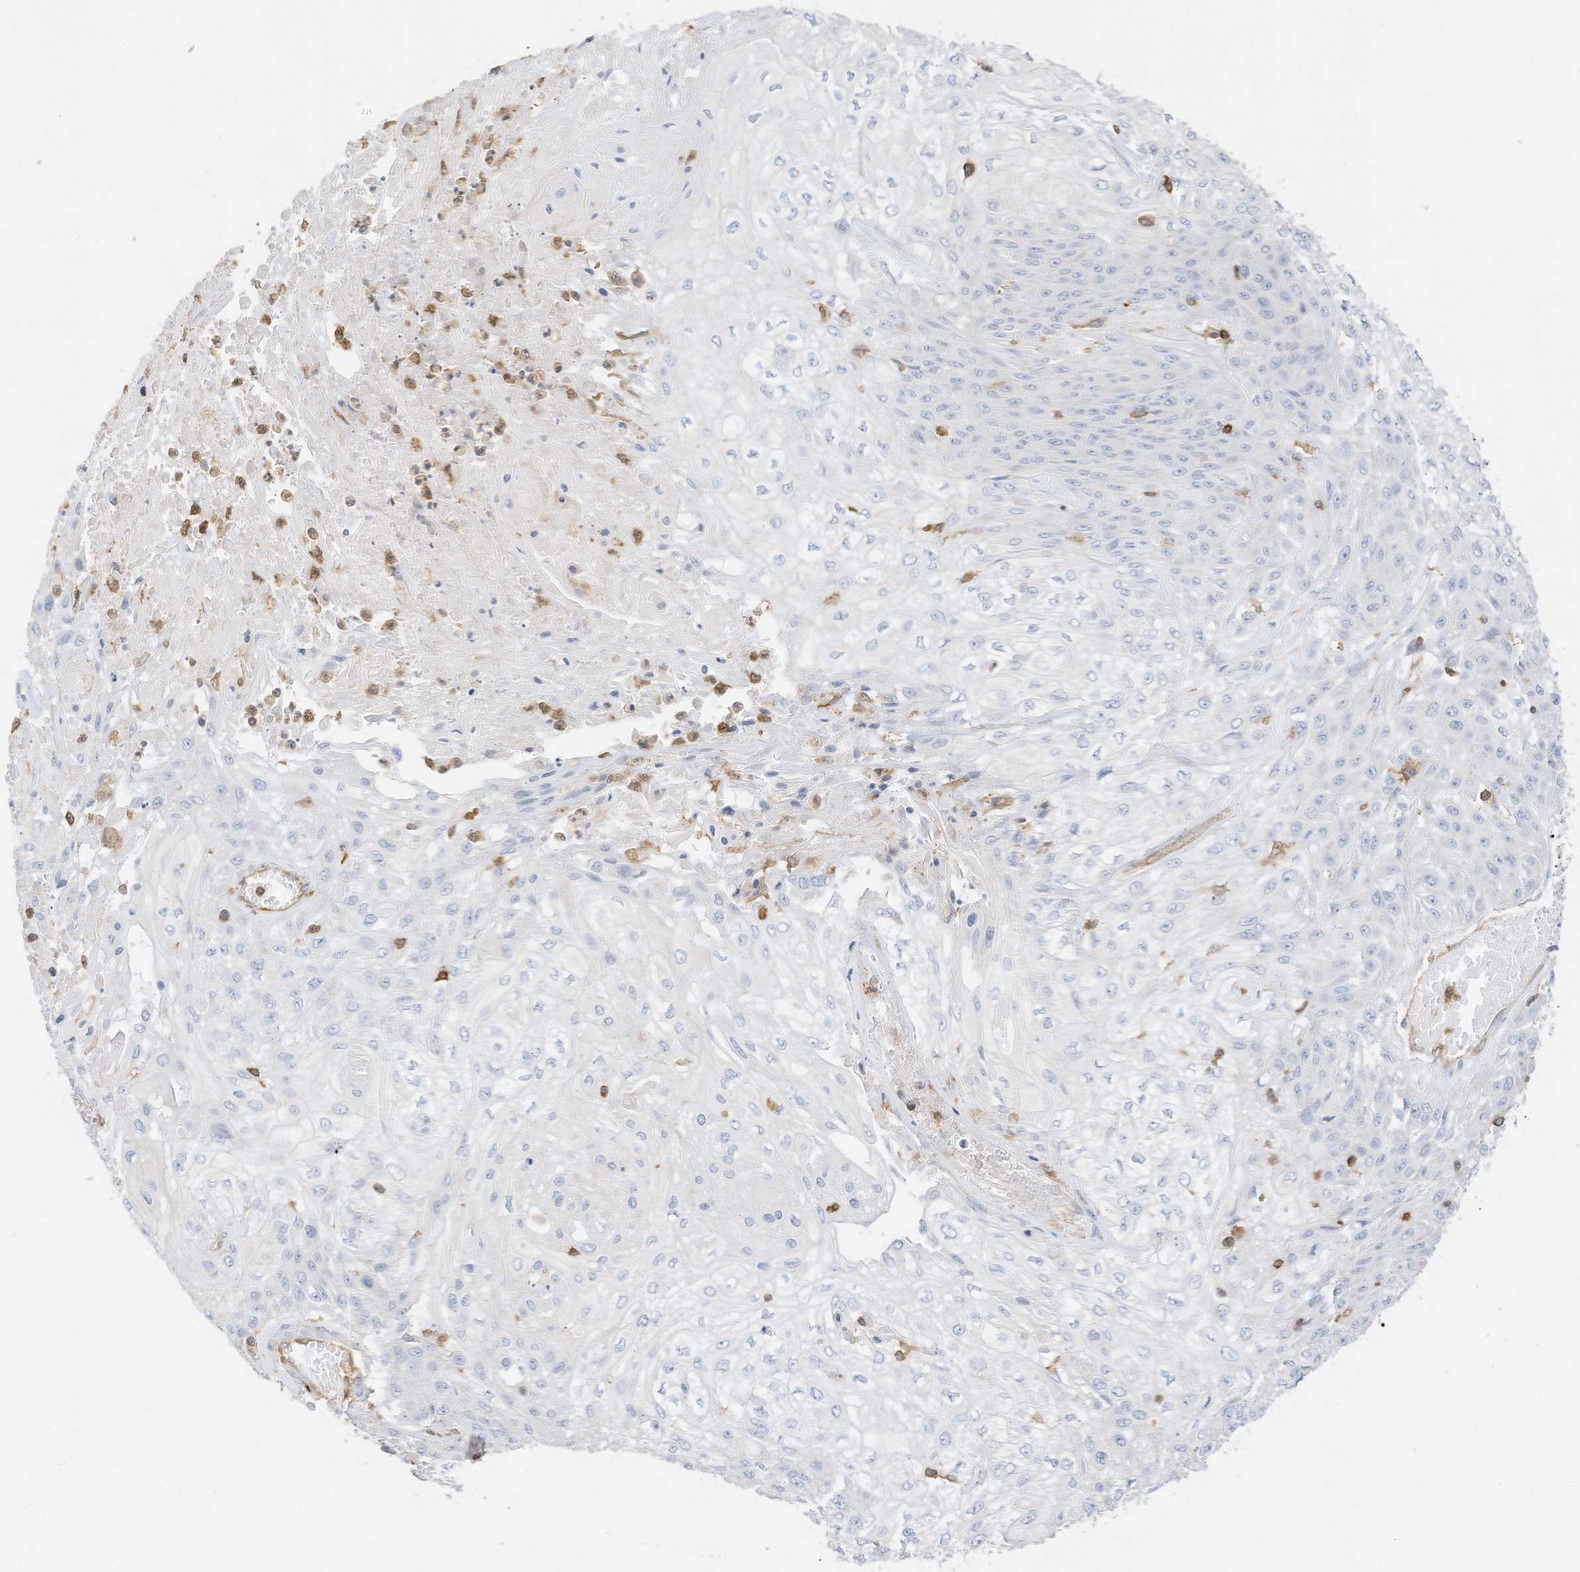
{"staining": {"intensity": "negative", "quantity": "none", "location": "none"}, "tissue": "skin cancer", "cell_type": "Tumor cells", "image_type": "cancer", "snomed": [{"axis": "morphology", "description": "Squamous cell carcinoma, NOS"}, {"axis": "morphology", "description": "Squamous cell carcinoma, metastatic, NOS"}, {"axis": "topography", "description": "Skin"}, {"axis": "topography", "description": "Lymph node"}], "caption": "Tumor cells are negative for protein expression in human skin metastatic squamous cell carcinoma. The staining is performed using DAB (3,3'-diaminobenzidine) brown chromogen with nuclei counter-stained in using hematoxylin.", "gene": "ARHGAP25", "patient": {"sex": "male", "age": 75}}